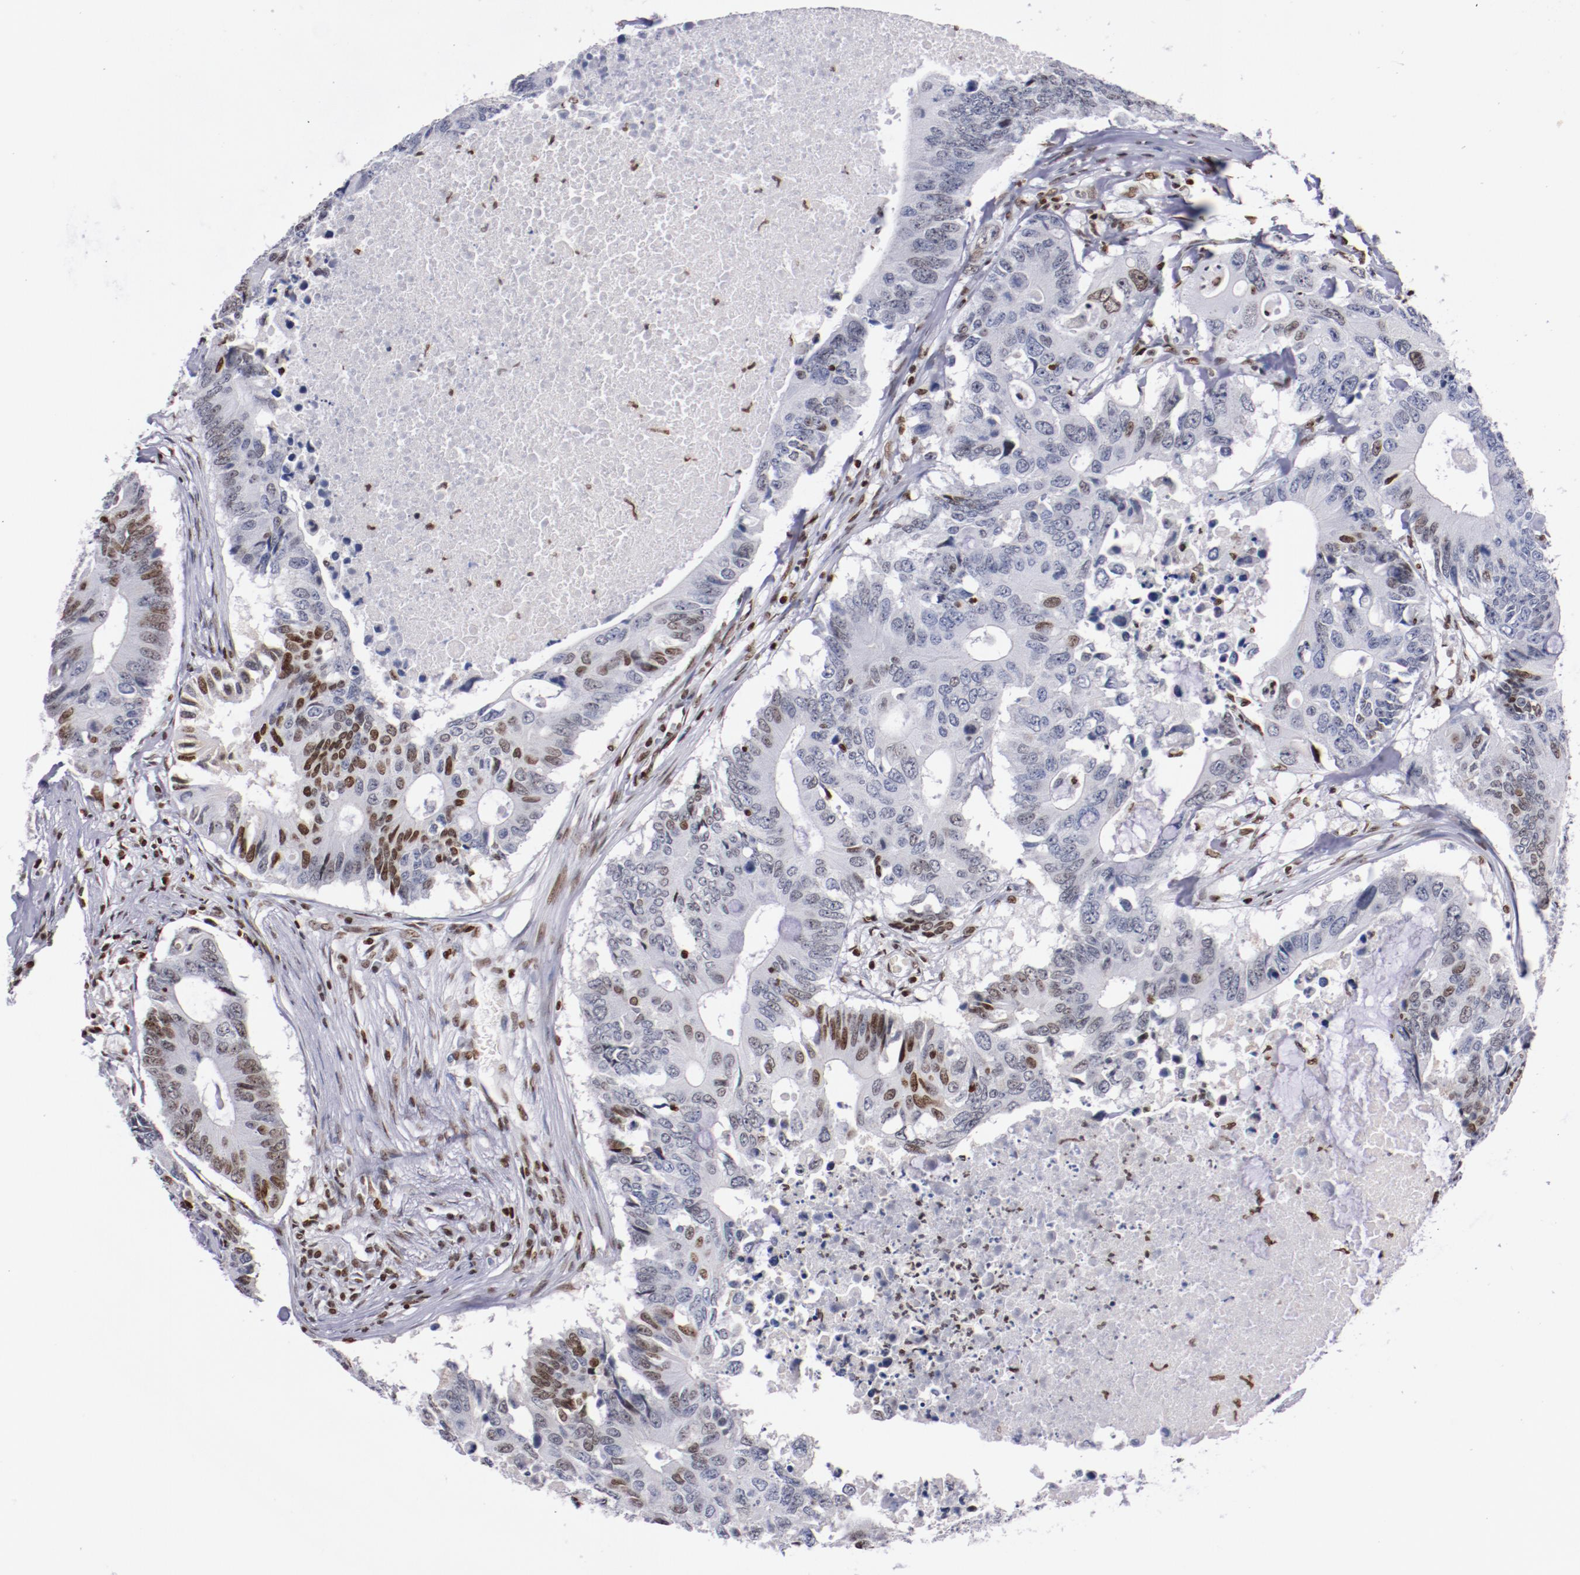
{"staining": {"intensity": "moderate", "quantity": "<25%", "location": "nuclear"}, "tissue": "colorectal cancer", "cell_type": "Tumor cells", "image_type": "cancer", "snomed": [{"axis": "morphology", "description": "Adenocarcinoma, NOS"}, {"axis": "topography", "description": "Colon"}], "caption": "DAB immunohistochemical staining of human colorectal cancer (adenocarcinoma) exhibits moderate nuclear protein positivity in about <25% of tumor cells.", "gene": "IFI16", "patient": {"sex": "male", "age": 71}}